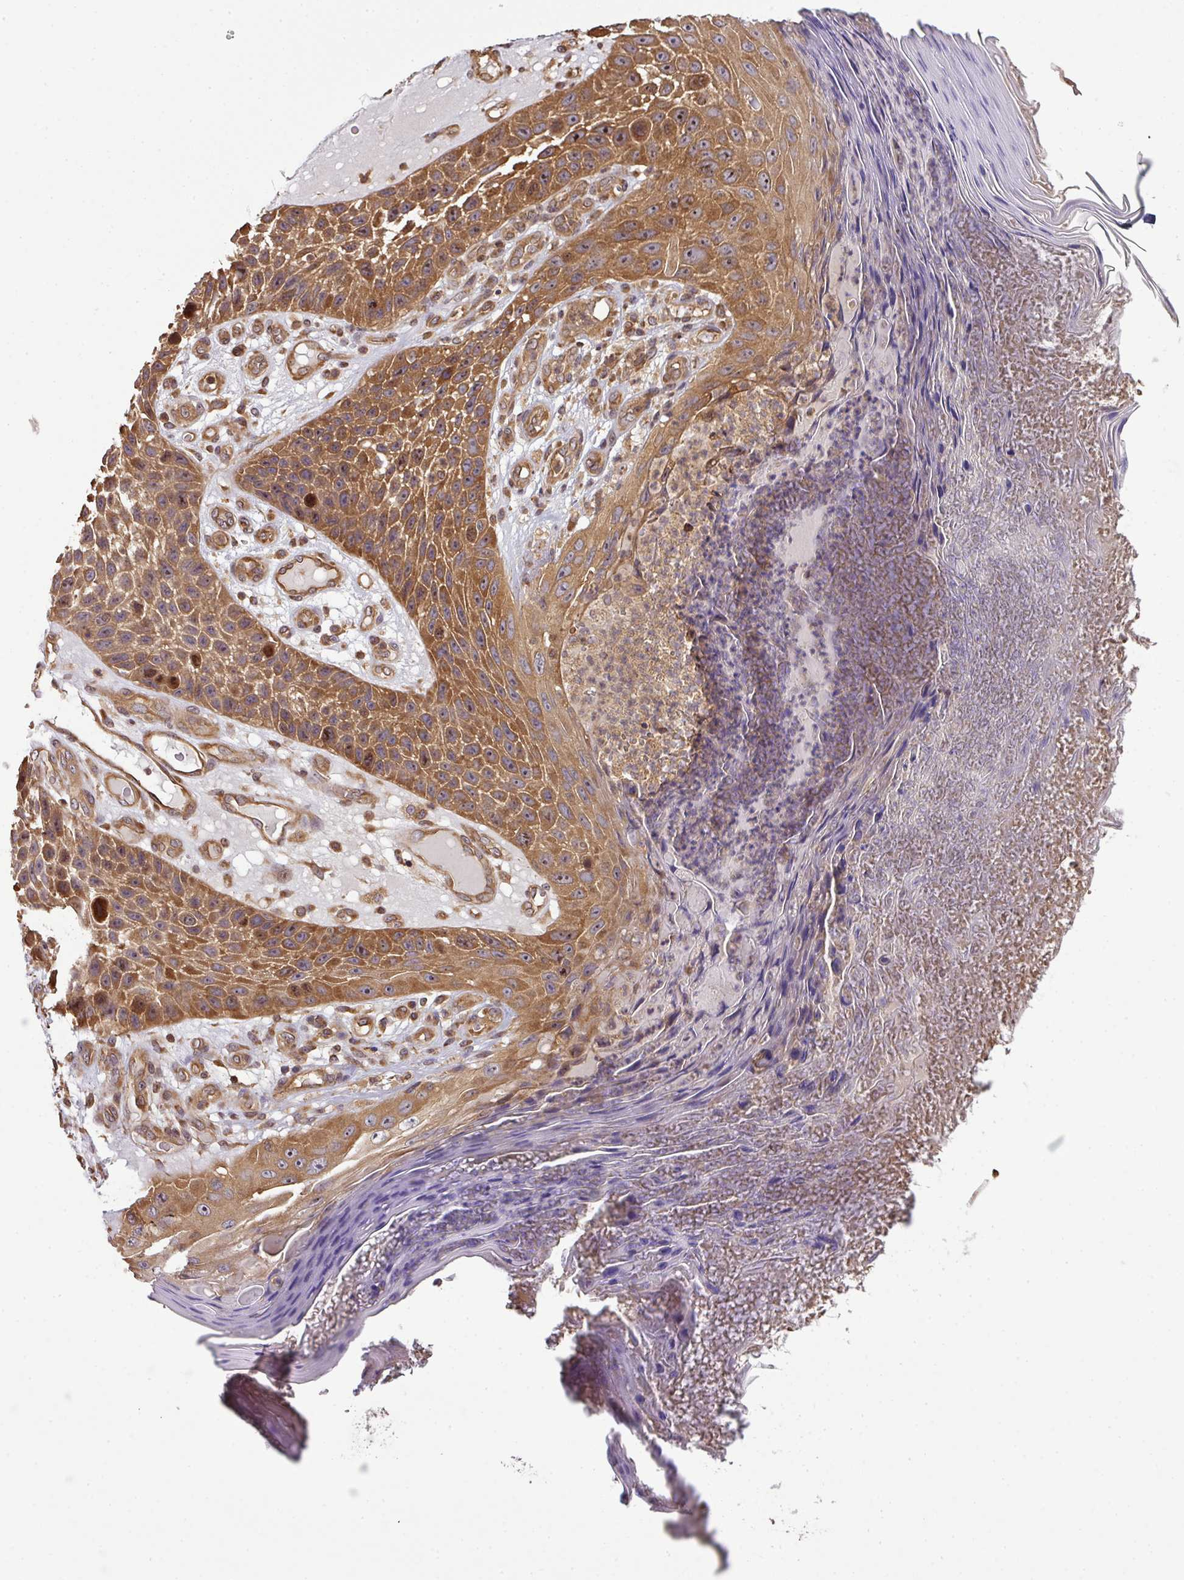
{"staining": {"intensity": "moderate", "quantity": ">75%", "location": "cytoplasmic/membranous,nuclear"}, "tissue": "skin cancer", "cell_type": "Tumor cells", "image_type": "cancer", "snomed": [{"axis": "morphology", "description": "Squamous cell carcinoma, NOS"}, {"axis": "topography", "description": "Skin"}], "caption": "IHC (DAB) staining of skin squamous cell carcinoma exhibits moderate cytoplasmic/membranous and nuclear protein positivity in approximately >75% of tumor cells.", "gene": "VENTX", "patient": {"sex": "female", "age": 88}}